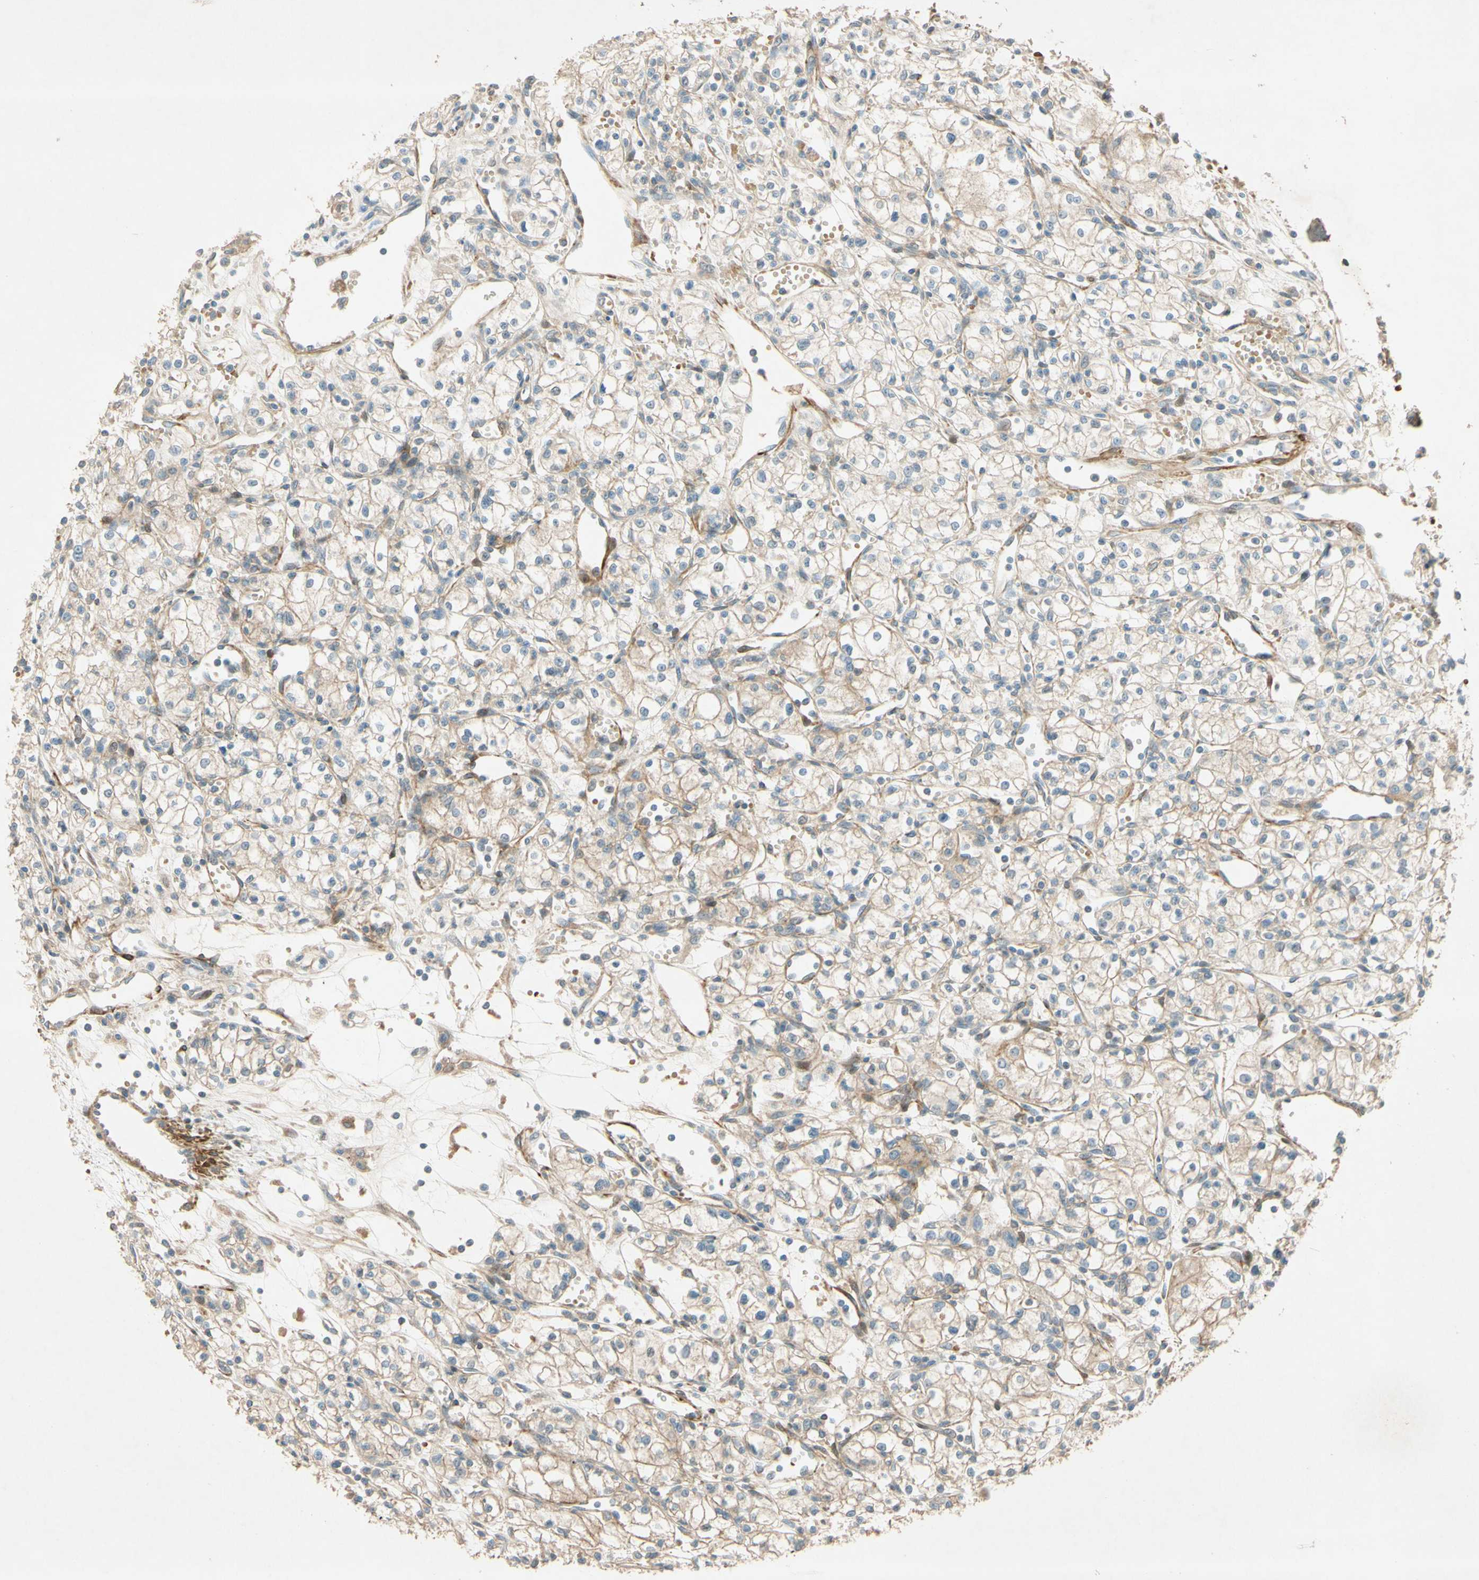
{"staining": {"intensity": "weak", "quantity": ">75%", "location": "cytoplasmic/membranous"}, "tissue": "renal cancer", "cell_type": "Tumor cells", "image_type": "cancer", "snomed": [{"axis": "morphology", "description": "Normal tissue, NOS"}, {"axis": "morphology", "description": "Adenocarcinoma, NOS"}, {"axis": "topography", "description": "Kidney"}], "caption": "Renal adenocarcinoma stained with a brown dye shows weak cytoplasmic/membranous positive expression in about >75% of tumor cells.", "gene": "ADAM17", "patient": {"sex": "male", "age": 59}}